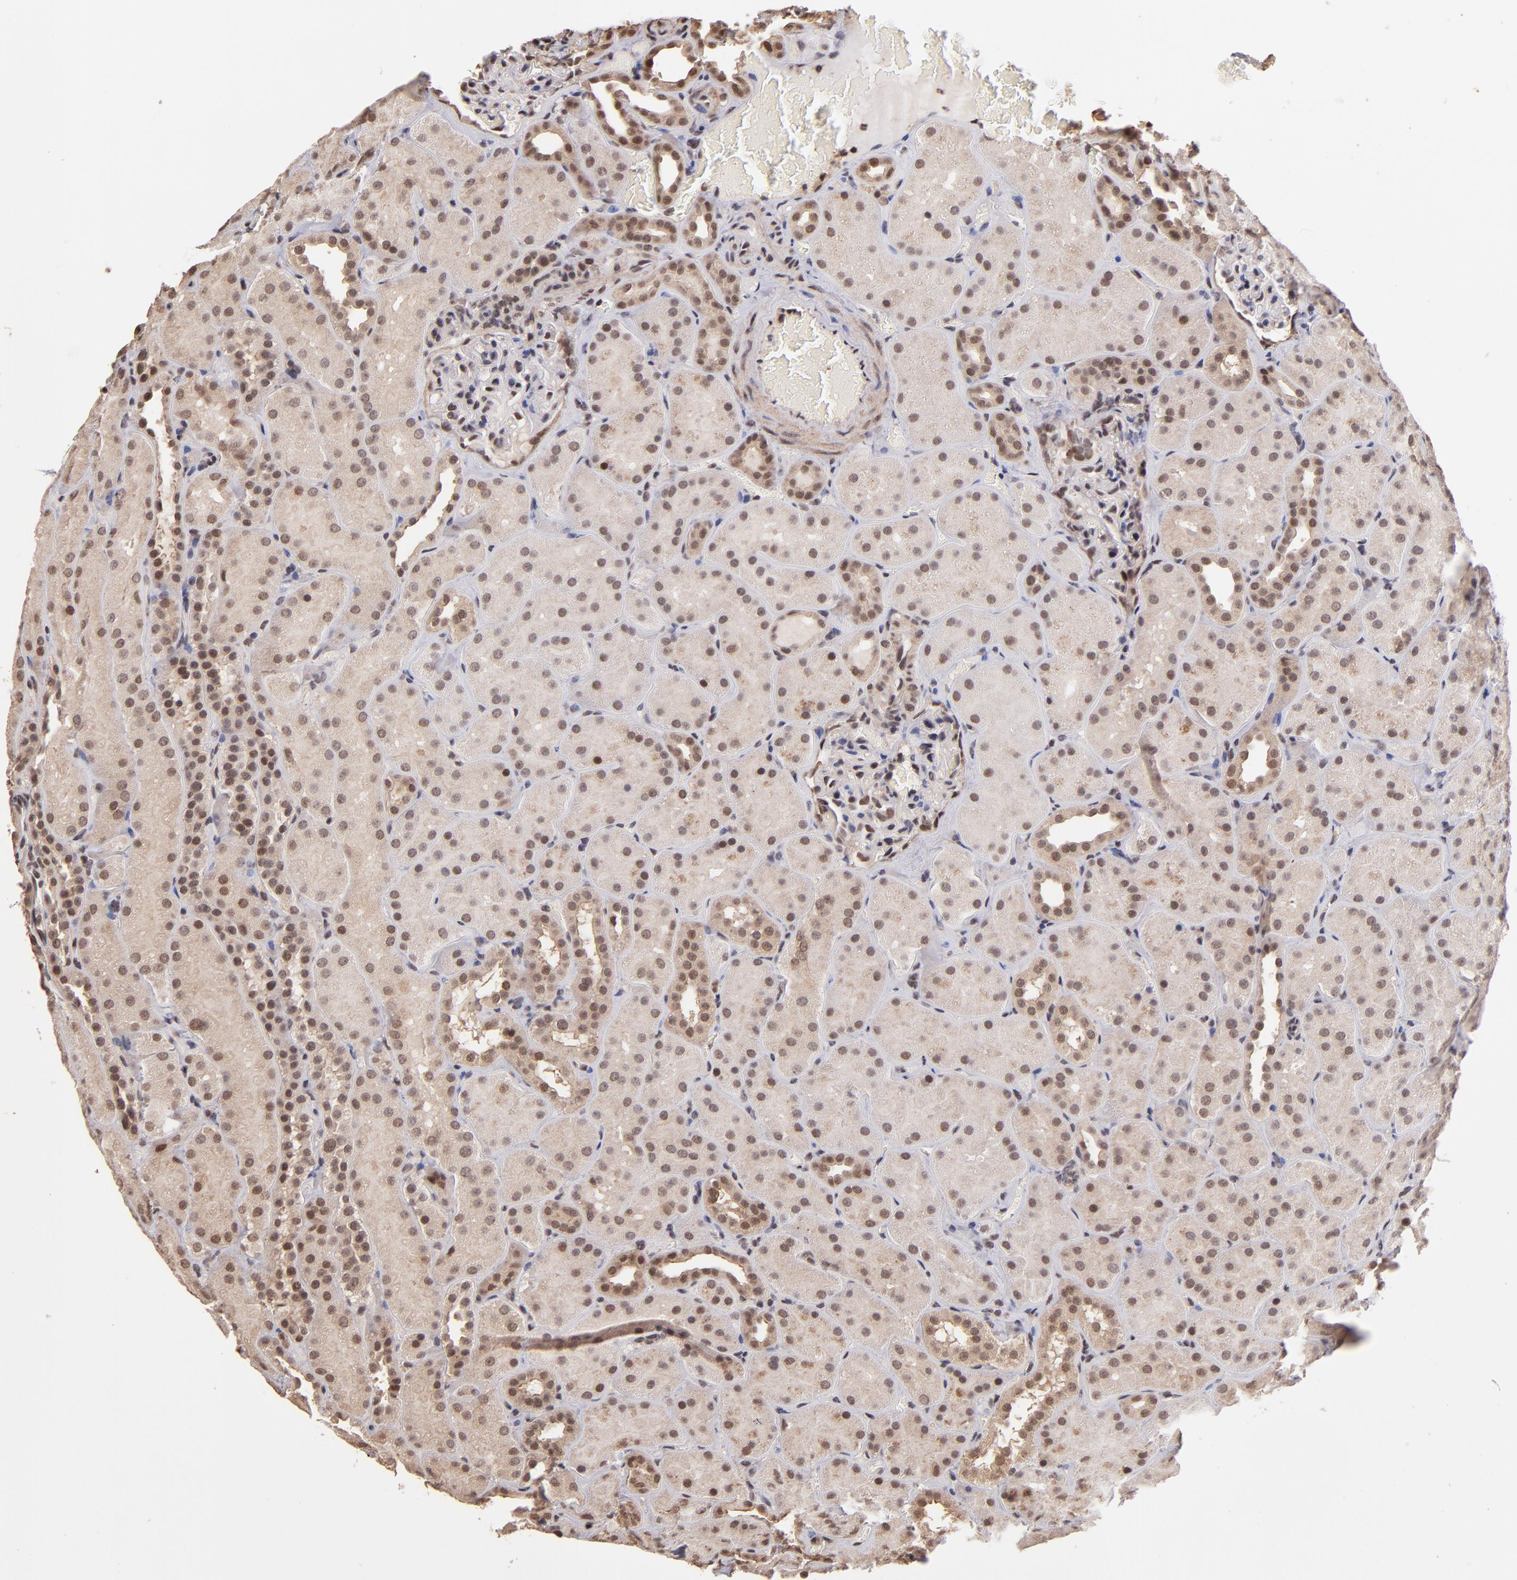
{"staining": {"intensity": "moderate", "quantity": "<25%", "location": "nuclear"}, "tissue": "kidney", "cell_type": "Cells in glomeruli", "image_type": "normal", "snomed": [{"axis": "morphology", "description": "Normal tissue, NOS"}, {"axis": "topography", "description": "Kidney"}], "caption": "Immunohistochemical staining of benign human kidney reveals low levels of moderate nuclear expression in approximately <25% of cells in glomeruli.", "gene": "TERF2", "patient": {"sex": "male", "age": 28}}